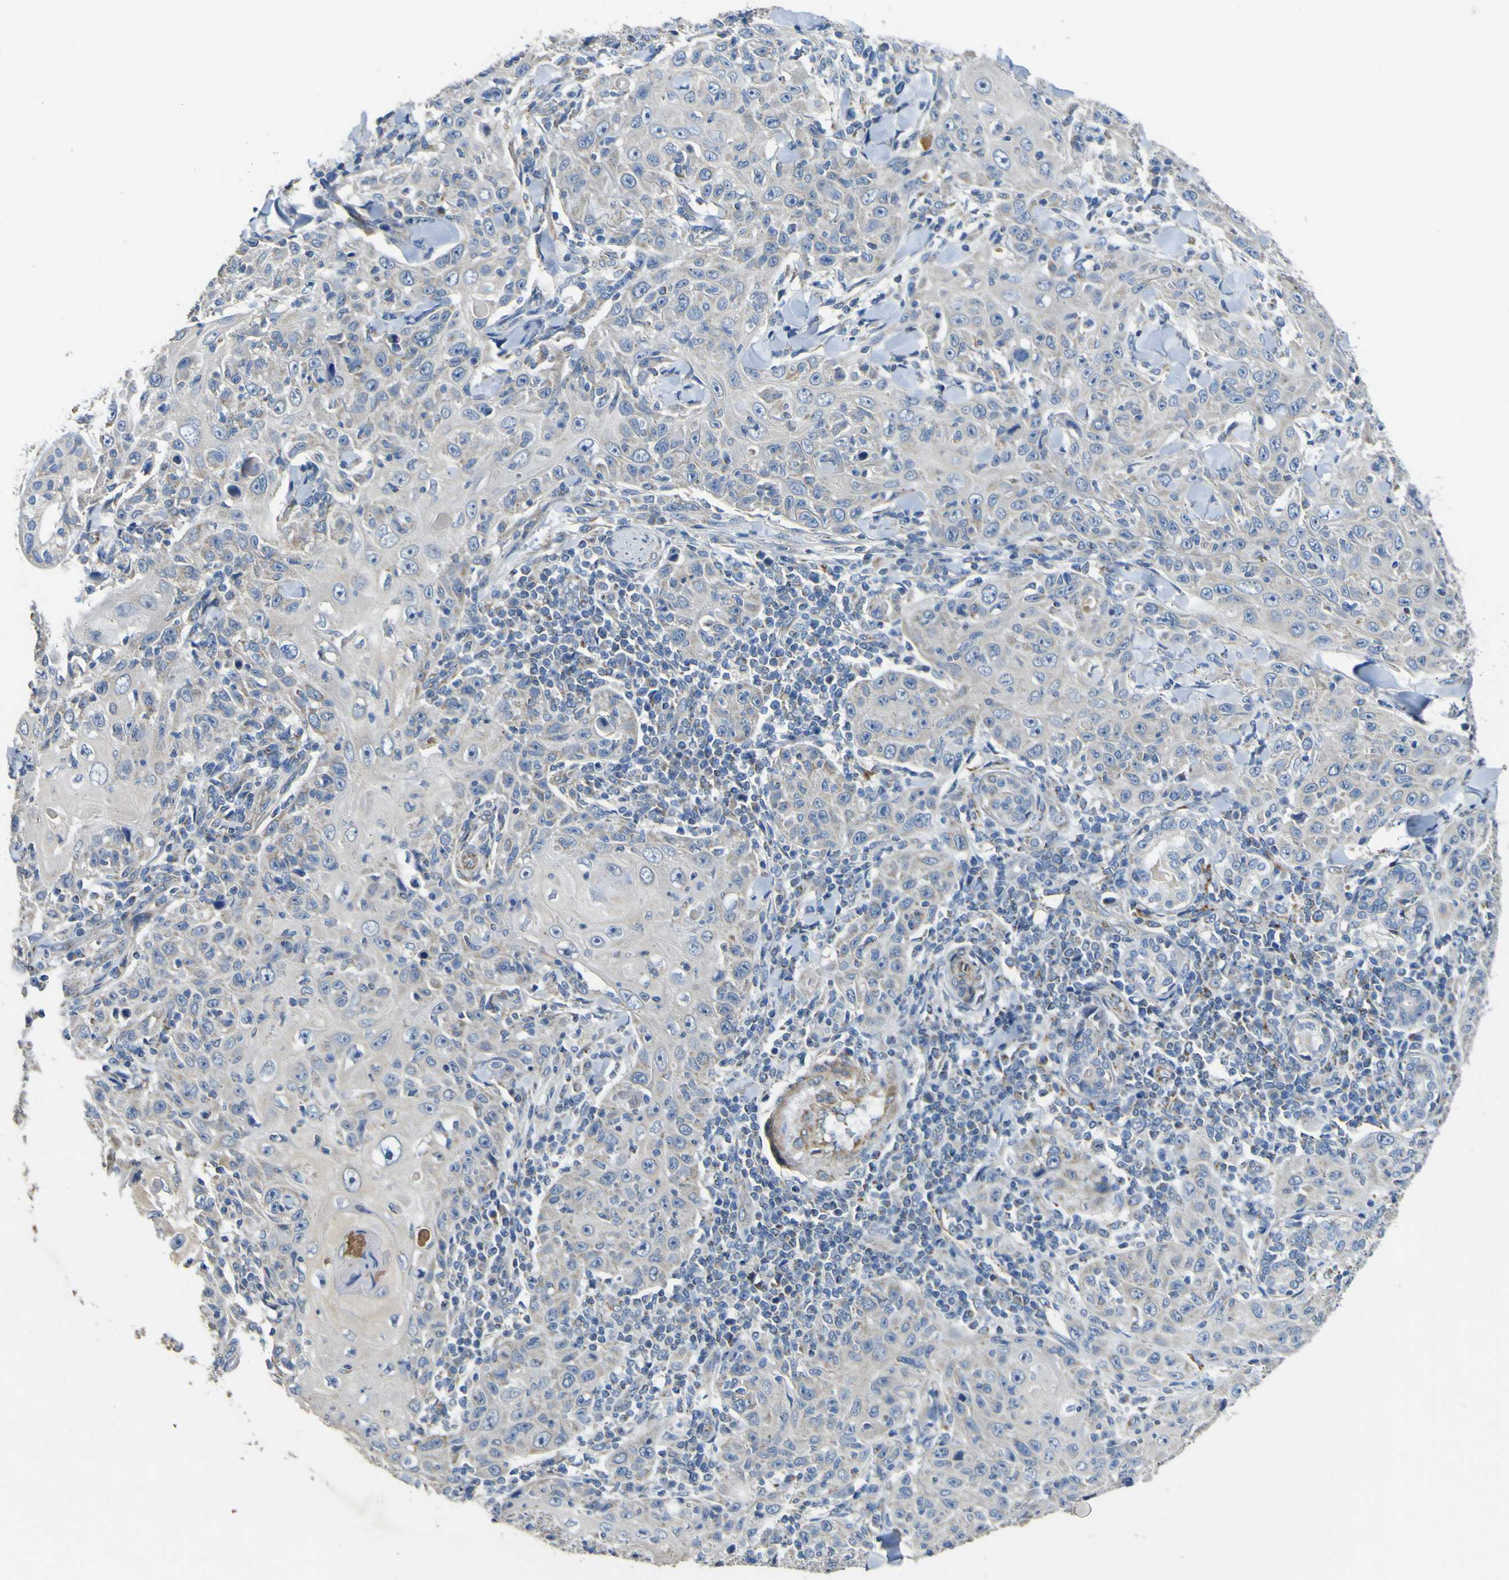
{"staining": {"intensity": "negative", "quantity": "none", "location": "none"}, "tissue": "skin cancer", "cell_type": "Tumor cells", "image_type": "cancer", "snomed": [{"axis": "morphology", "description": "Squamous cell carcinoma, NOS"}, {"axis": "topography", "description": "Skin"}], "caption": "High magnification brightfield microscopy of skin cancer stained with DAB (3,3'-diaminobenzidine) (brown) and counterstained with hematoxylin (blue): tumor cells show no significant staining.", "gene": "ALDH18A1", "patient": {"sex": "female", "age": 88}}